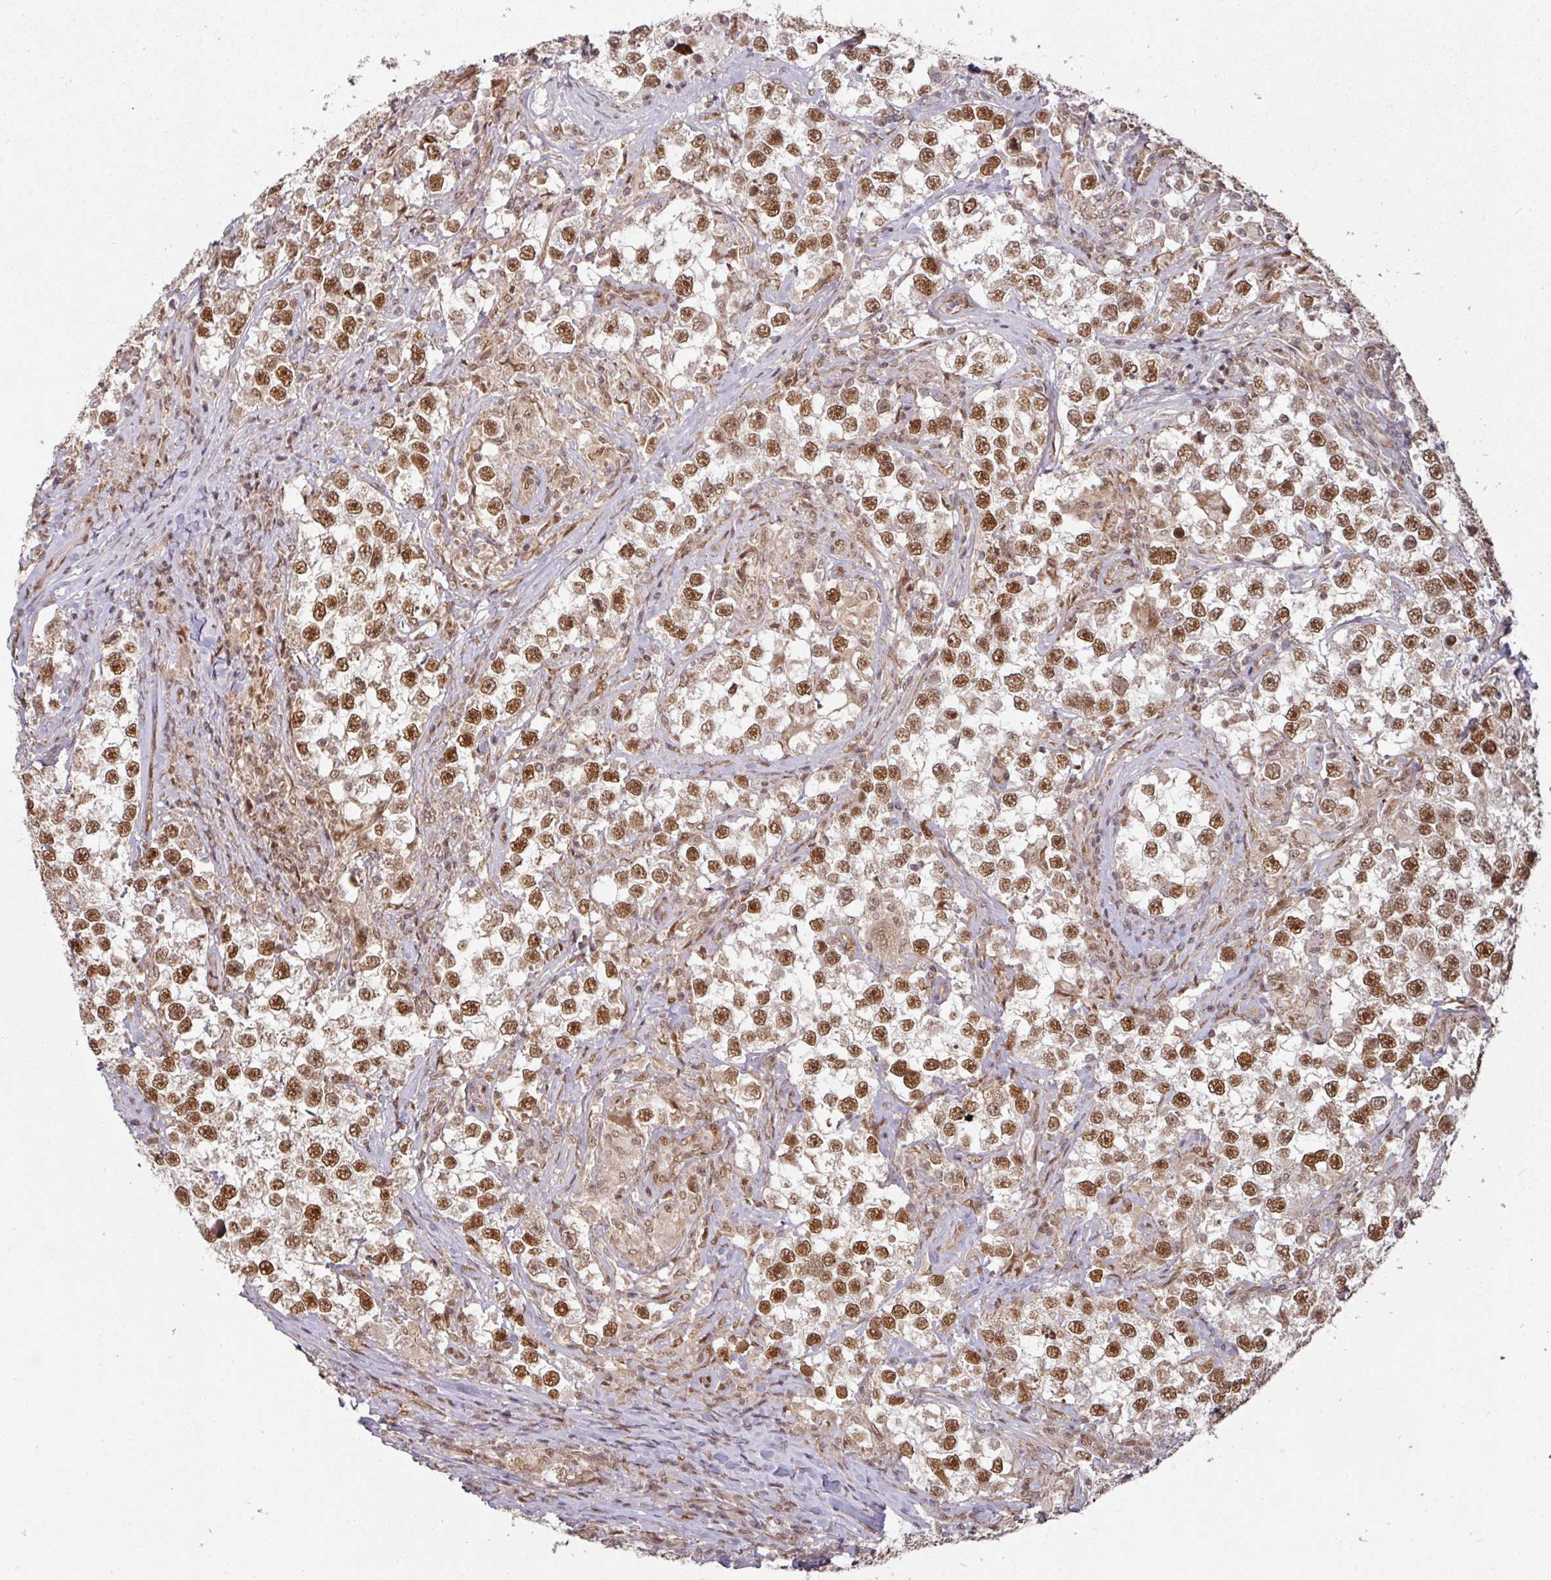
{"staining": {"intensity": "moderate", "quantity": ">75%", "location": "nuclear"}, "tissue": "testis cancer", "cell_type": "Tumor cells", "image_type": "cancer", "snomed": [{"axis": "morphology", "description": "Seminoma, NOS"}, {"axis": "topography", "description": "Testis"}], "caption": "A brown stain shows moderate nuclear staining of a protein in human seminoma (testis) tumor cells. (DAB IHC with brightfield microscopy, high magnification).", "gene": "SIK3", "patient": {"sex": "male", "age": 46}}